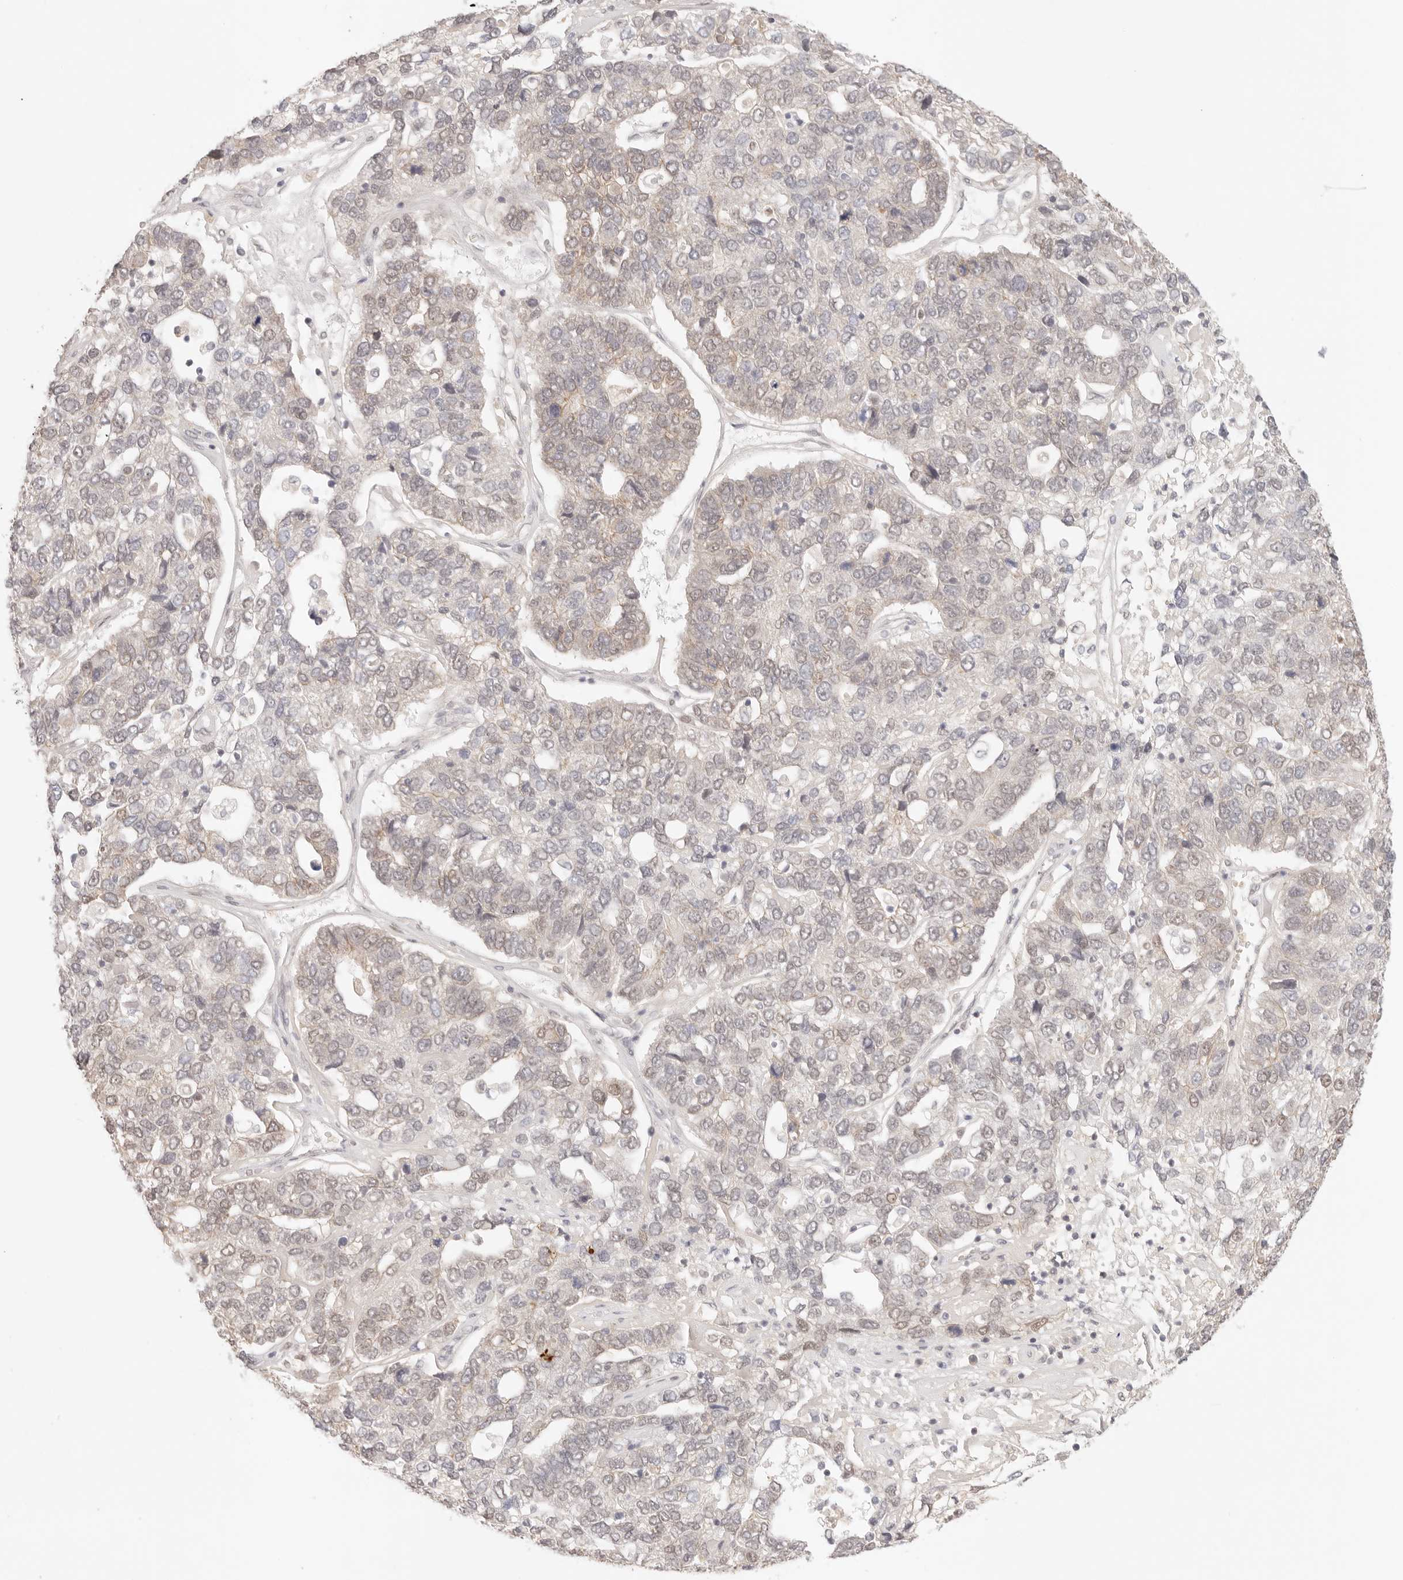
{"staining": {"intensity": "weak", "quantity": "<25%", "location": "cytoplasmic/membranous"}, "tissue": "pancreatic cancer", "cell_type": "Tumor cells", "image_type": "cancer", "snomed": [{"axis": "morphology", "description": "Adenocarcinoma, NOS"}, {"axis": "topography", "description": "Pancreas"}], "caption": "Immunohistochemistry (IHC) image of neoplastic tissue: human pancreatic adenocarcinoma stained with DAB (3,3'-diaminobenzidine) exhibits no significant protein staining in tumor cells. (Stains: DAB (3,3'-diaminobenzidine) immunohistochemistry (IHC) with hematoxylin counter stain, Microscopy: brightfield microscopy at high magnification).", "gene": "HOXC5", "patient": {"sex": "female", "age": 61}}